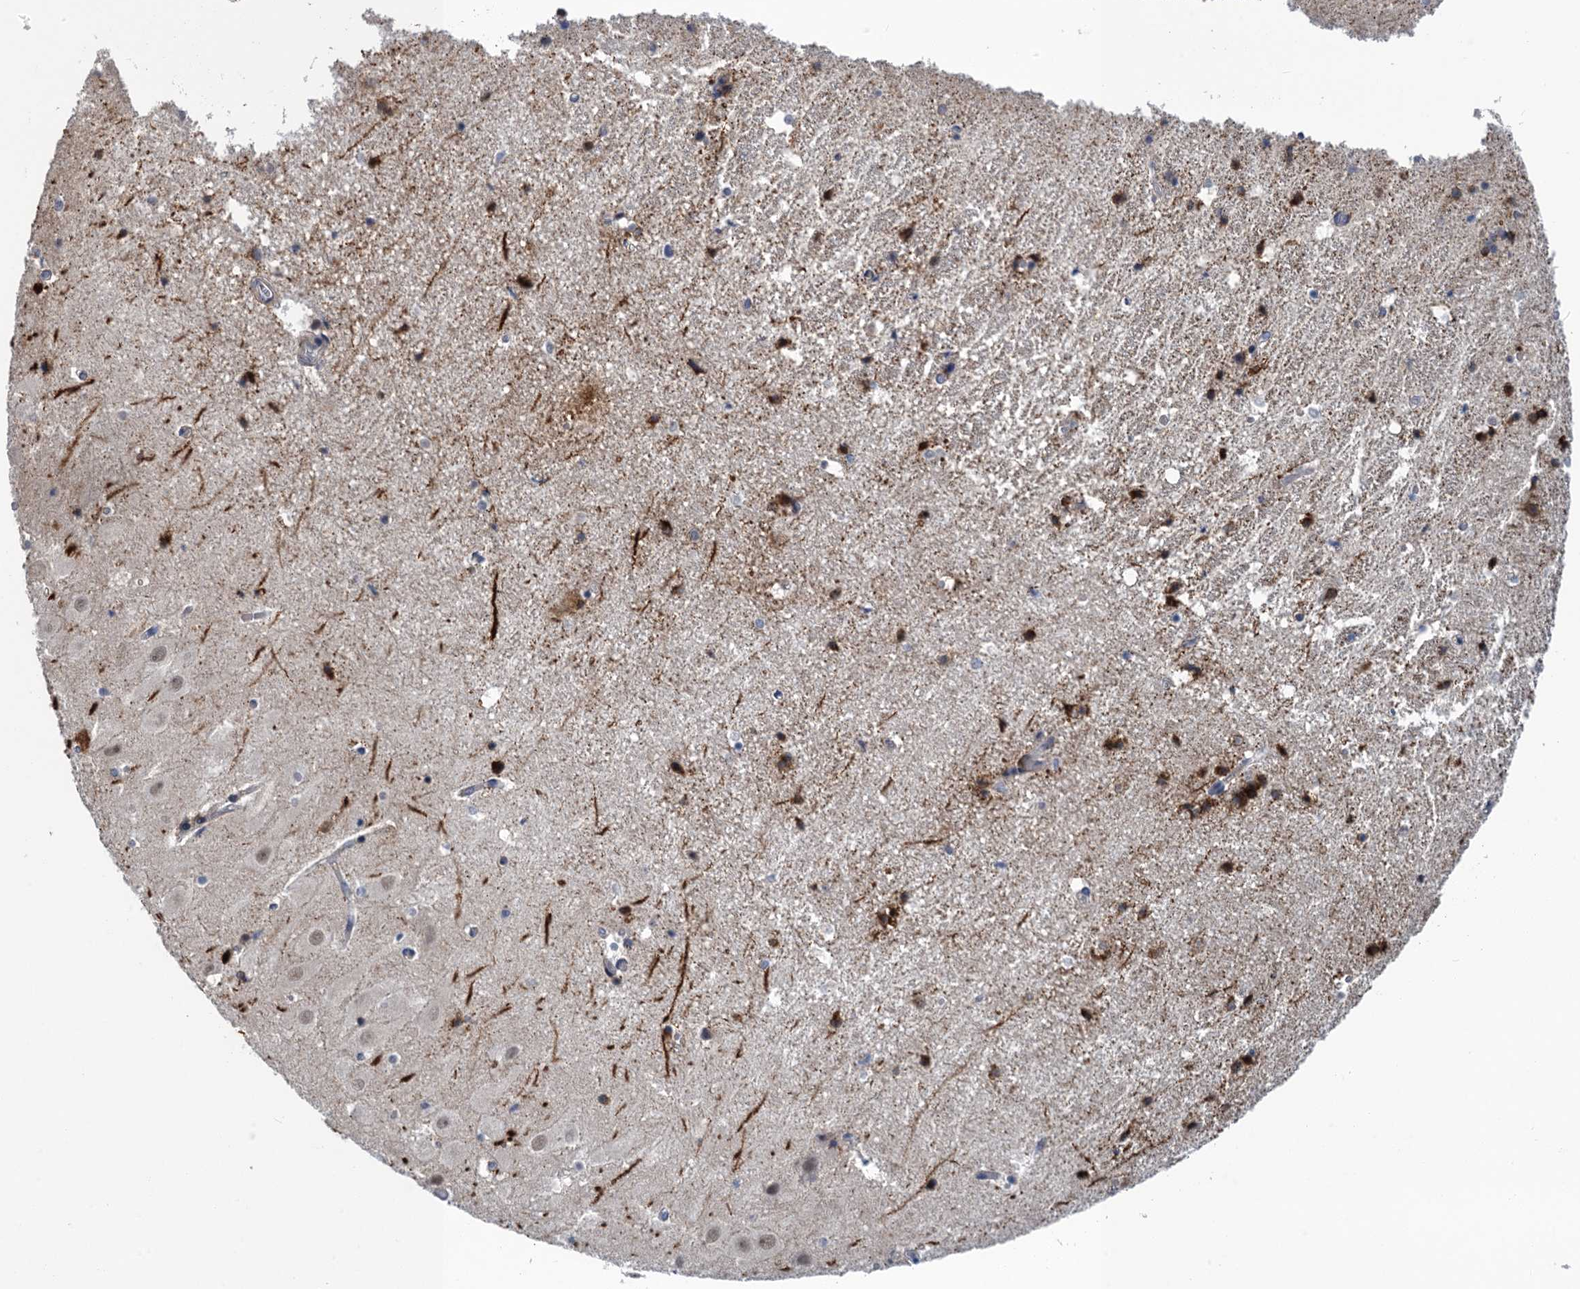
{"staining": {"intensity": "moderate", "quantity": "<25%", "location": "nuclear"}, "tissue": "hippocampus", "cell_type": "Glial cells", "image_type": "normal", "snomed": [{"axis": "morphology", "description": "Normal tissue, NOS"}, {"axis": "topography", "description": "Hippocampus"}], "caption": "Immunohistochemical staining of unremarkable hippocampus demonstrates moderate nuclear protein staining in about <25% of glial cells. The staining is performed using DAB (3,3'-diaminobenzidine) brown chromogen to label protein expression. The nuclei are counter-stained blue using hematoxylin.", "gene": "MRFAP1", "patient": {"sex": "female", "age": 52}}